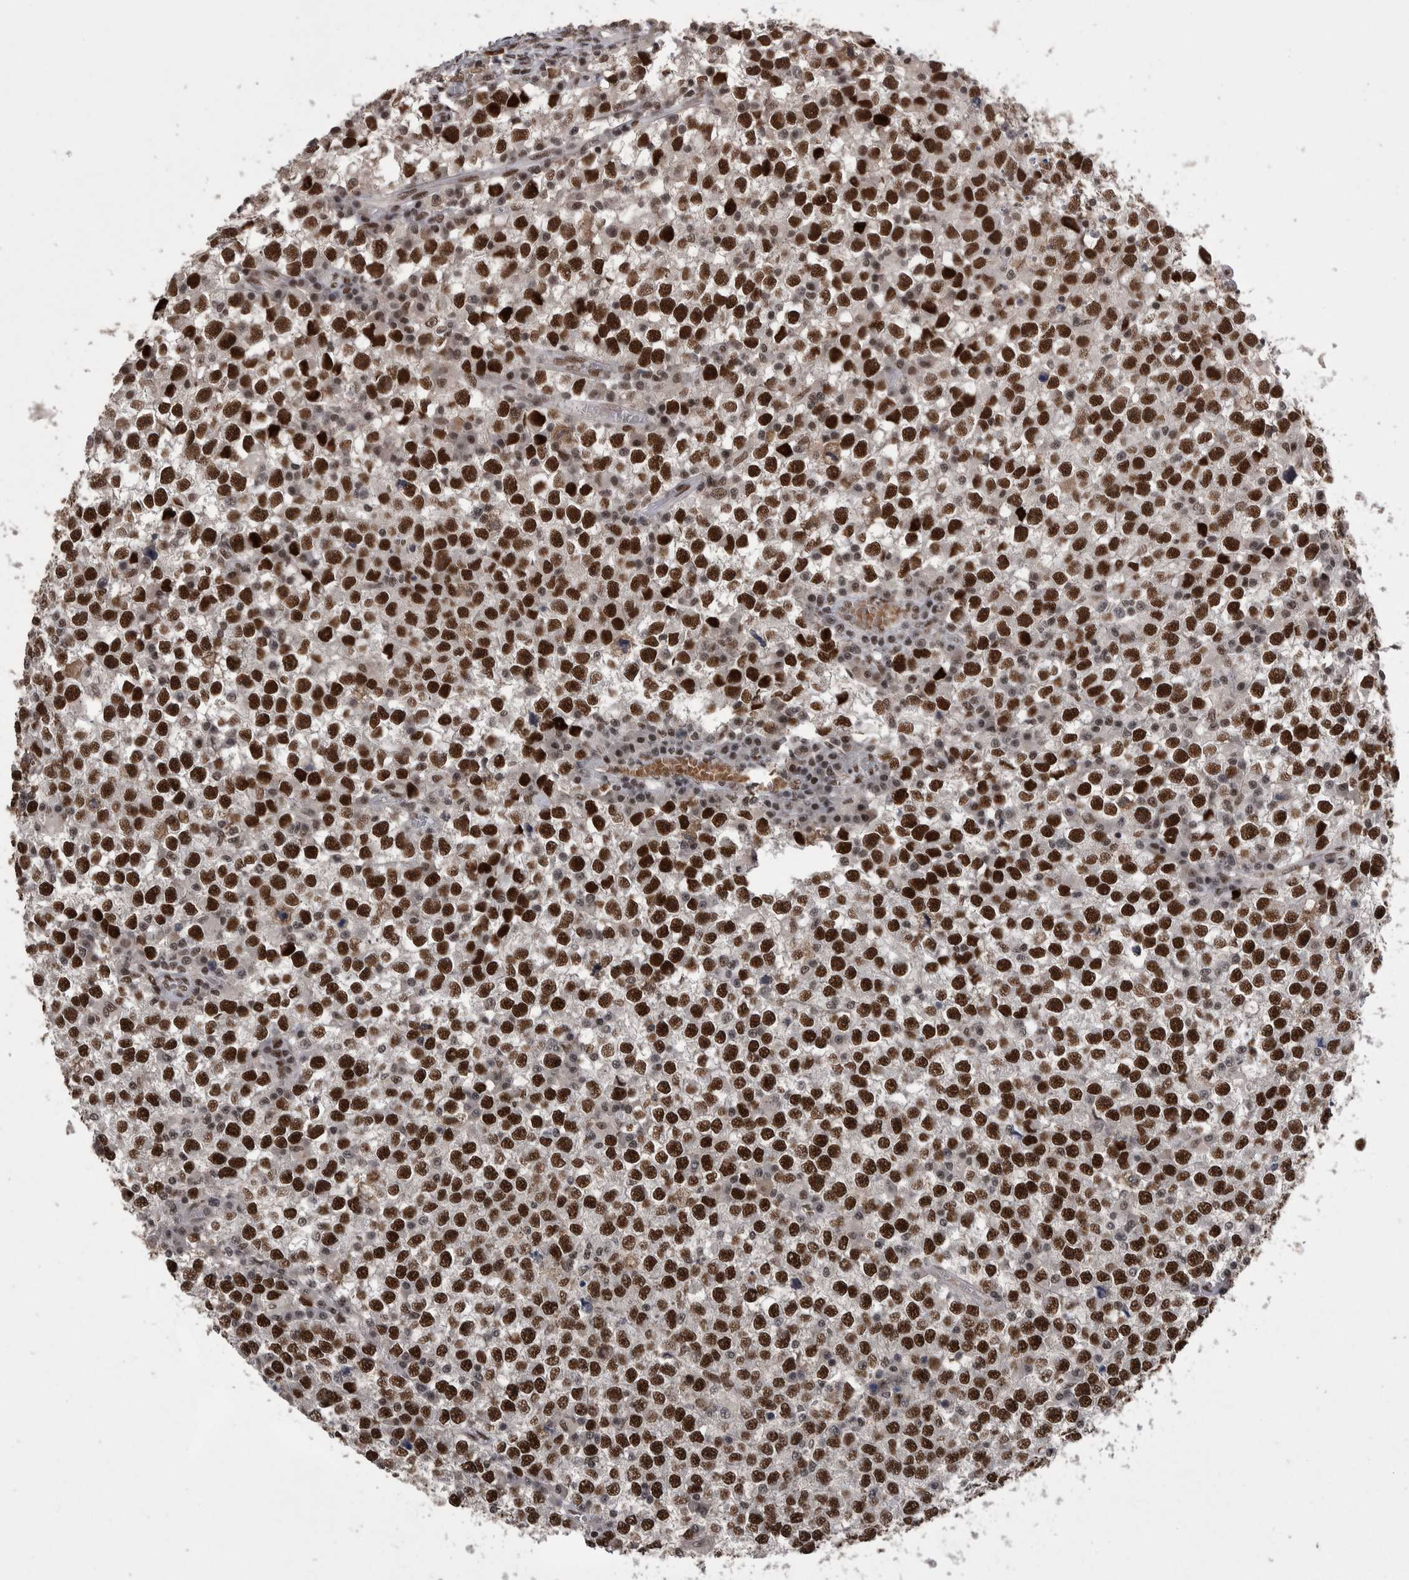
{"staining": {"intensity": "strong", "quantity": ">75%", "location": "nuclear"}, "tissue": "testis cancer", "cell_type": "Tumor cells", "image_type": "cancer", "snomed": [{"axis": "morphology", "description": "Seminoma, NOS"}, {"axis": "topography", "description": "Testis"}], "caption": "Immunohistochemistry staining of seminoma (testis), which exhibits high levels of strong nuclear expression in approximately >75% of tumor cells indicating strong nuclear protein positivity. The staining was performed using DAB (3,3'-diaminobenzidine) (brown) for protein detection and nuclei were counterstained in hematoxylin (blue).", "gene": "DMTF1", "patient": {"sex": "male", "age": 65}}